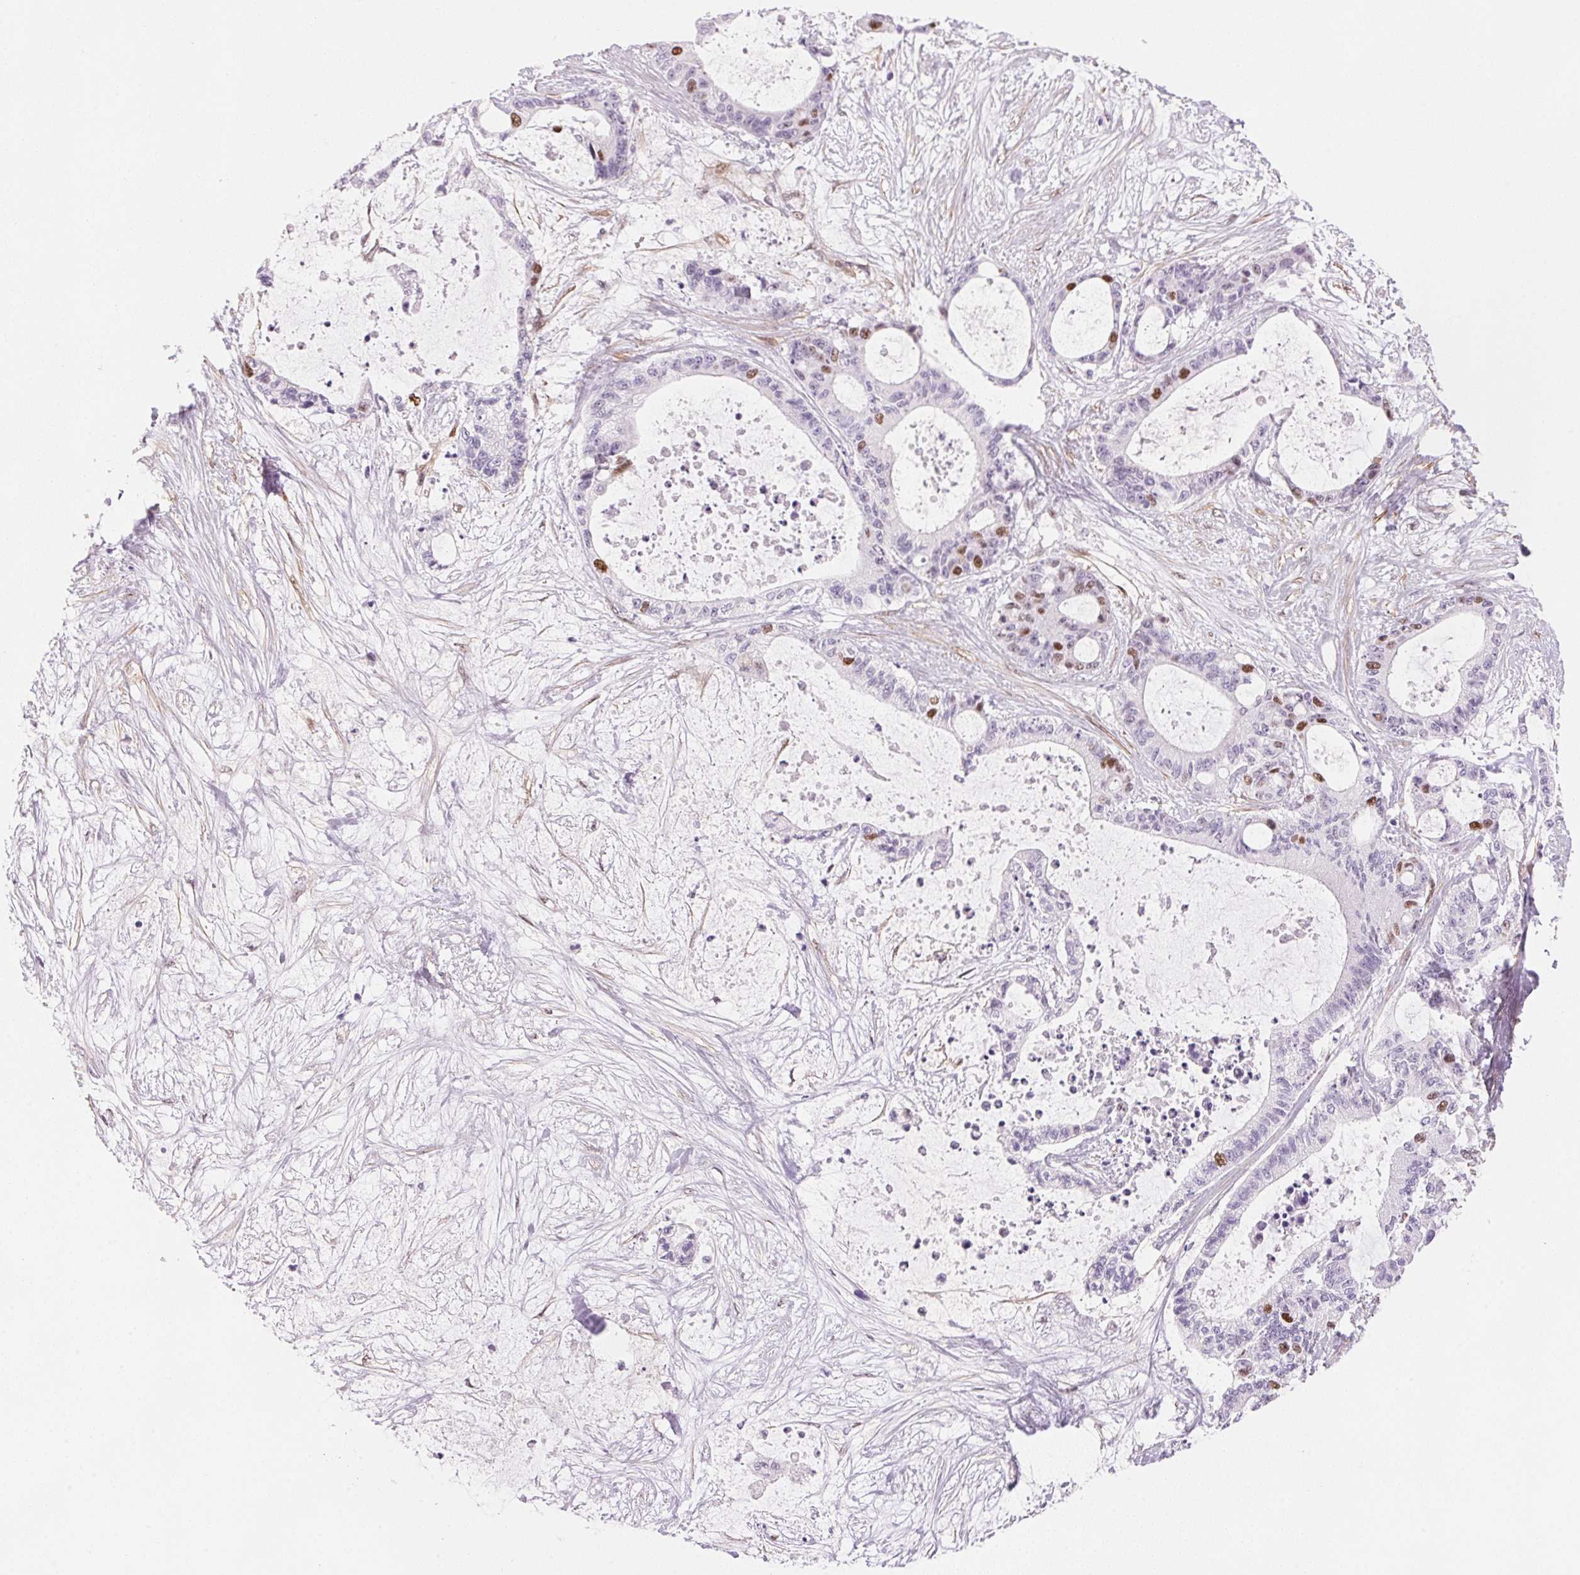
{"staining": {"intensity": "strong", "quantity": "<25%", "location": "nuclear"}, "tissue": "liver cancer", "cell_type": "Tumor cells", "image_type": "cancer", "snomed": [{"axis": "morphology", "description": "Normal tissue, NOS"}, {"axis": "morphology", "description": "Cholangiocarcinoma"}, {"axis": "topography", "description": "Liver"}, {"axis": "topography", "description": "Peripheral nerve tissue"}], "caption": "Cholangiocarcinoma (liver) was stained to show a protein in brown. There is medium levels of strong nuclear expression in approximately <25% of tumor cells. (DAB IHC with brightfield microscopy, high magnification).", "gene": "SMTN", "patient": {"sex": "female", "age": 73}}